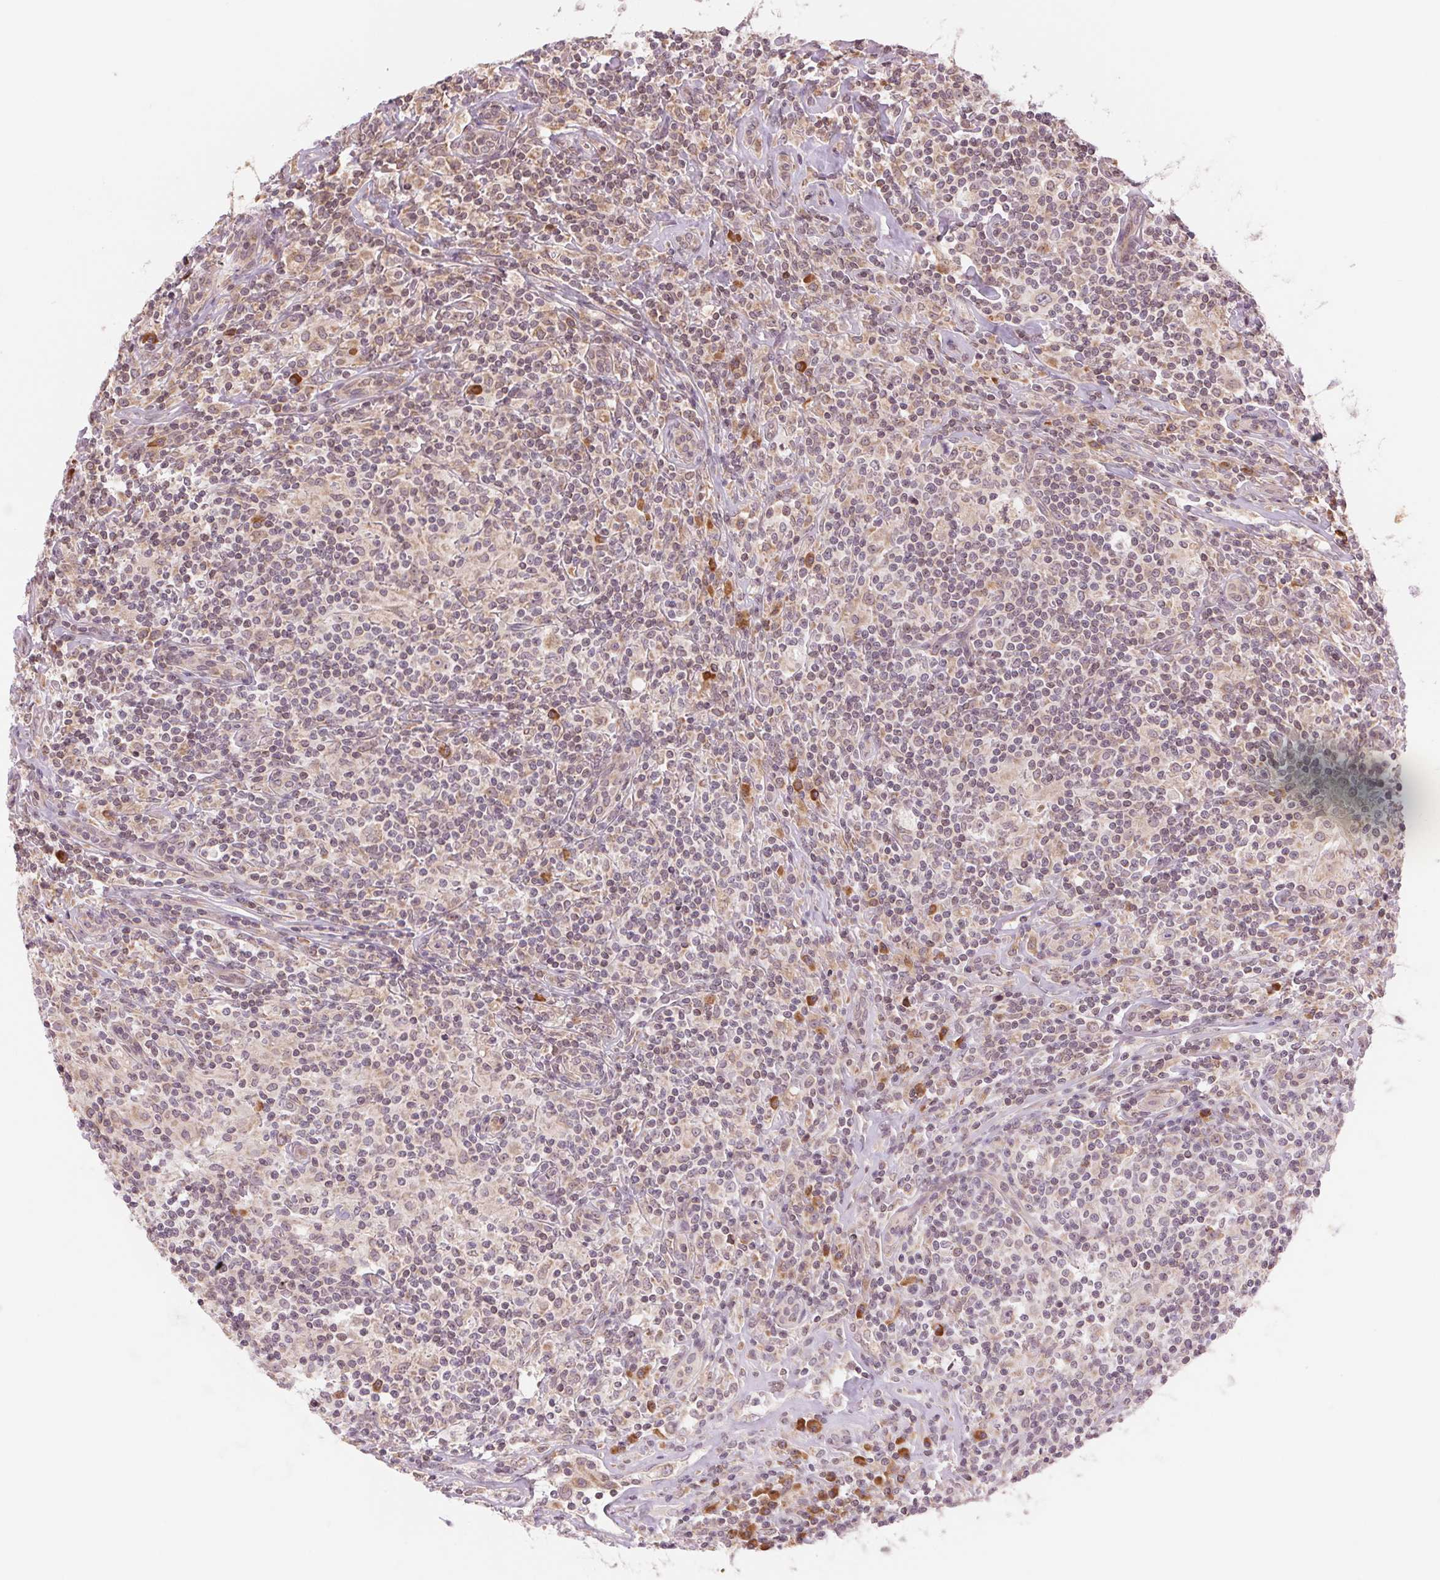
{"staining": {"intensity": "weak", "quantity": ">75%", "location": "cytoplasmic/membranous,nuclear"}, "tissue": "lymphoma", "cell_type": "Tumor cells", "image_type": "cancer", "snomed": [{"axis": "morphology", "description": "Hodgkin's disease, NOS"}, {"axis": "morphology", "description": "Hodgkin's lymphoma, nodular sclerosis"}, {"axis": "topography", "description": "Lymph node"}], "caption": "The photomicrograph reveals staining of lymphoma, revealing weak cytoplasmic/membranous and nuclear protein expression (brown color) within tumor cells.", "gene": "TECR", "patient": {"sex": "female", "age": 10}}